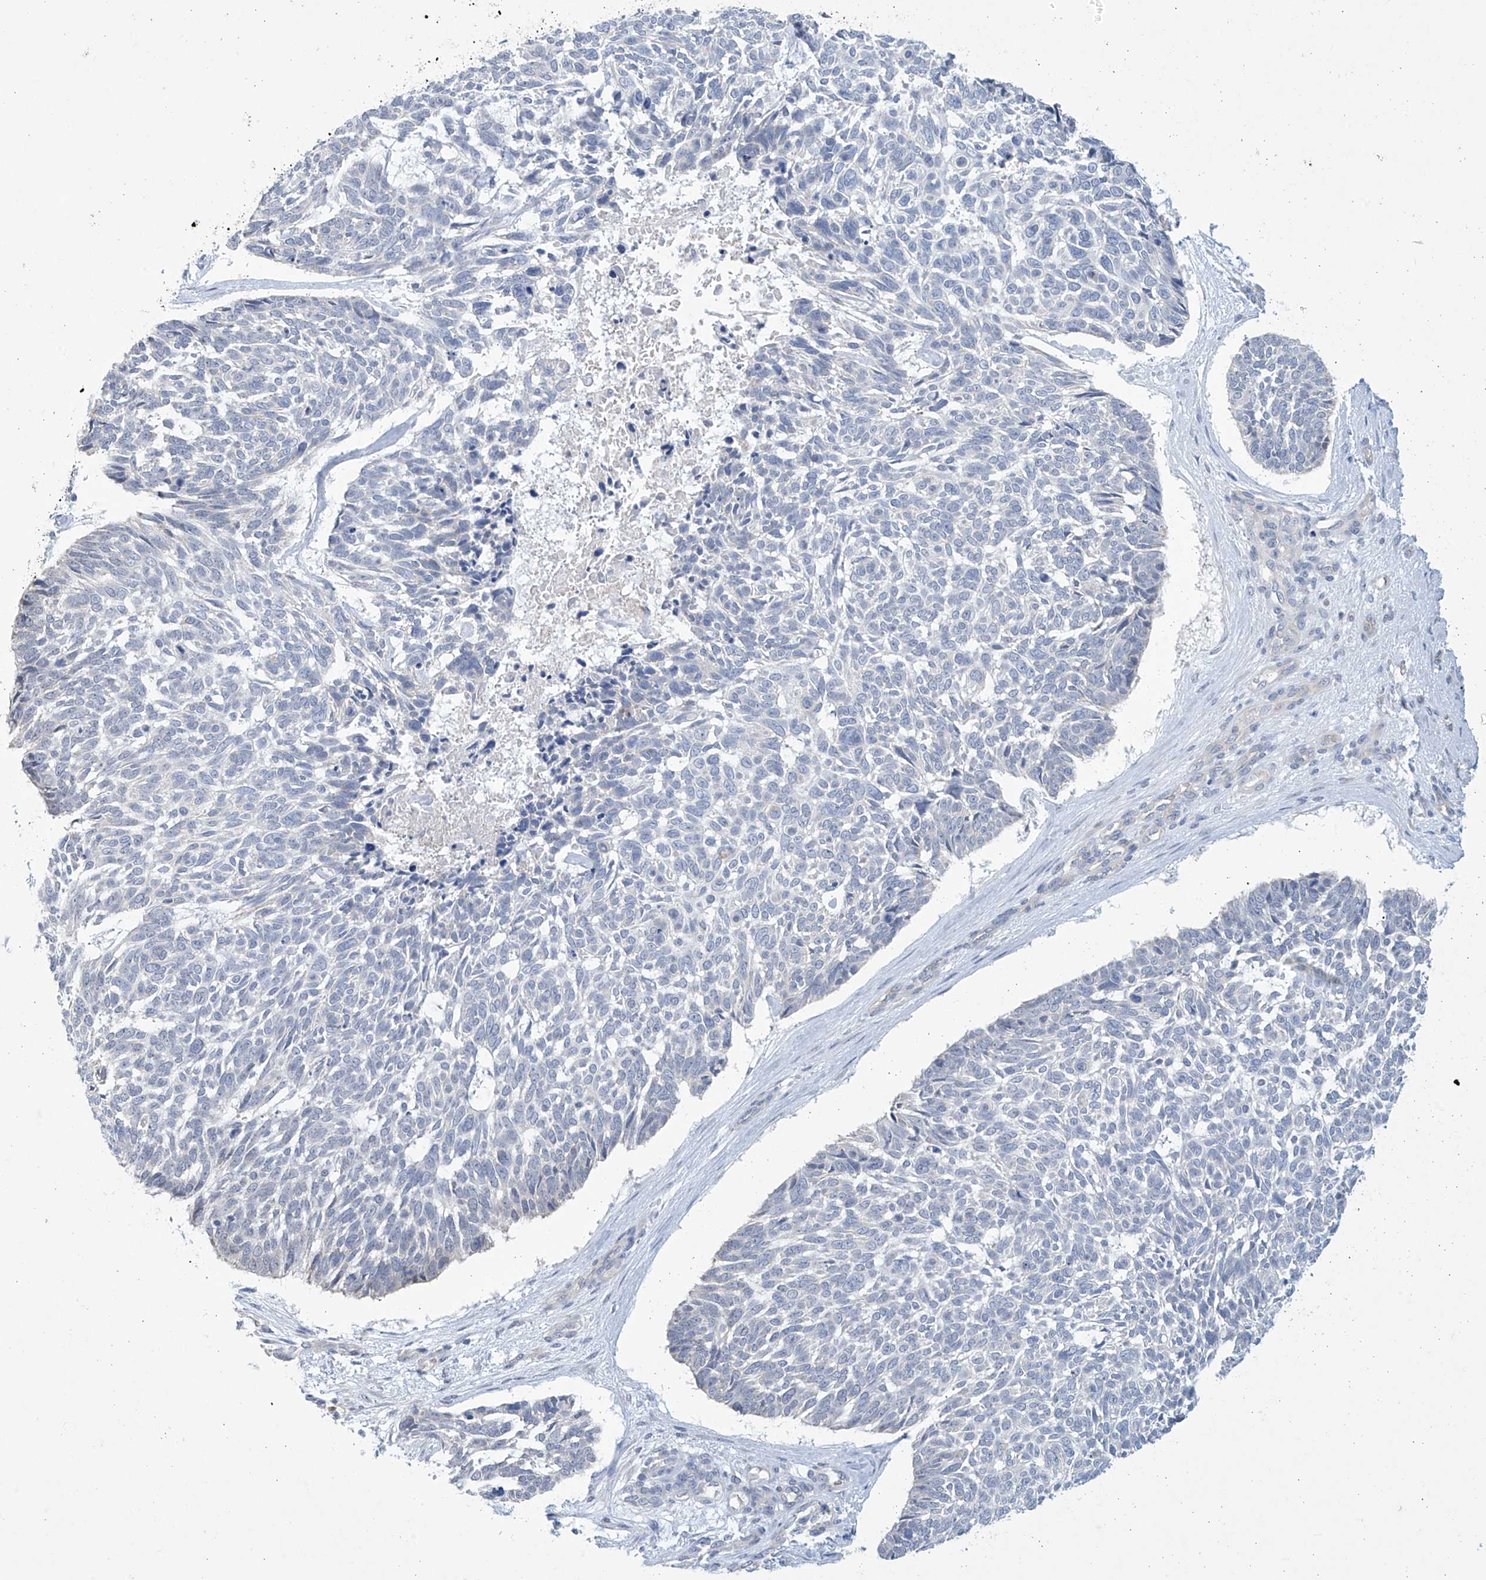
{"staining": {"intensity": "negative", "quantity": "none", "location": "none"}, "tissue": "skin cancer", "cell_type": "Tumor cells", "image_type": "cancer", "snomed": [{"axis": "morphology", "description": "Basal cell carcinoma"}, {"axis": "topography", "description": "Skin"}], "caption": "Immunohistochemistry (IHC) histopathology image of basal cell carcinoma (skin) stained for a protein (brown), which reveals no positivity in tumor cells.", "gene": "ABHD13", "patient": {"sex": "male", "age": 88}}